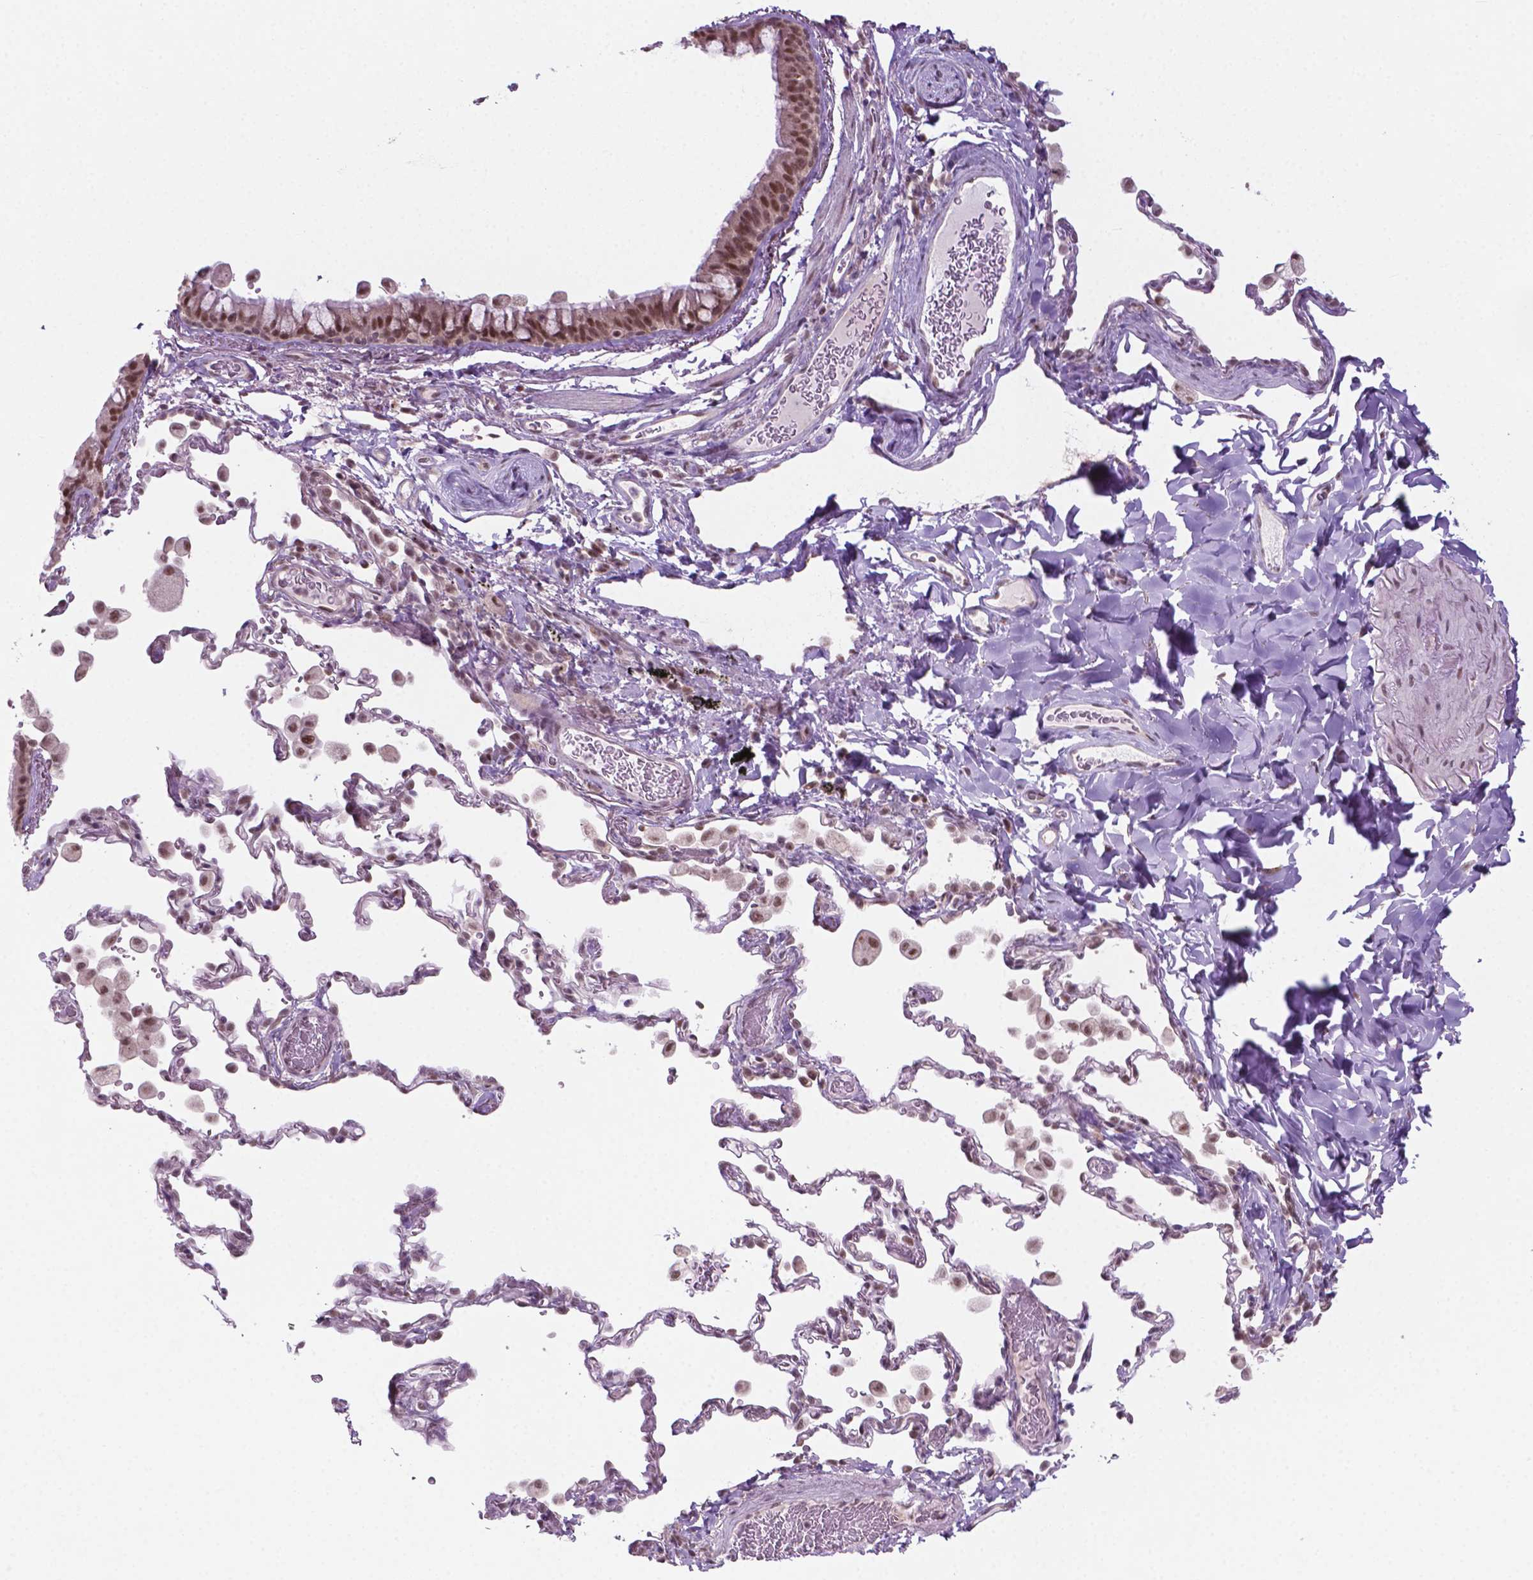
{"staining": {"intensity": "moderate", "quantity": ">75%", "location": "nuclear"}, "tissue": "bronchus", "cell_type": "Respiratory epithelial cells", "image_type": "normal", "snomed": [{"axis": "morphology", "description": "Normal tissue, NOS"}, {"axis": "topography", "description": "Bronchus"}, {"axis": "topography", "description": "Lung"}], "caption": "This histopathology image exhibits immunohistochemistry staining of benign bronchus, with medium moderate nuclear expression in about >75% of respiratory epithelial cells.", "gene": "PHAX", "patient": {"sex": "male", "age": 54}}